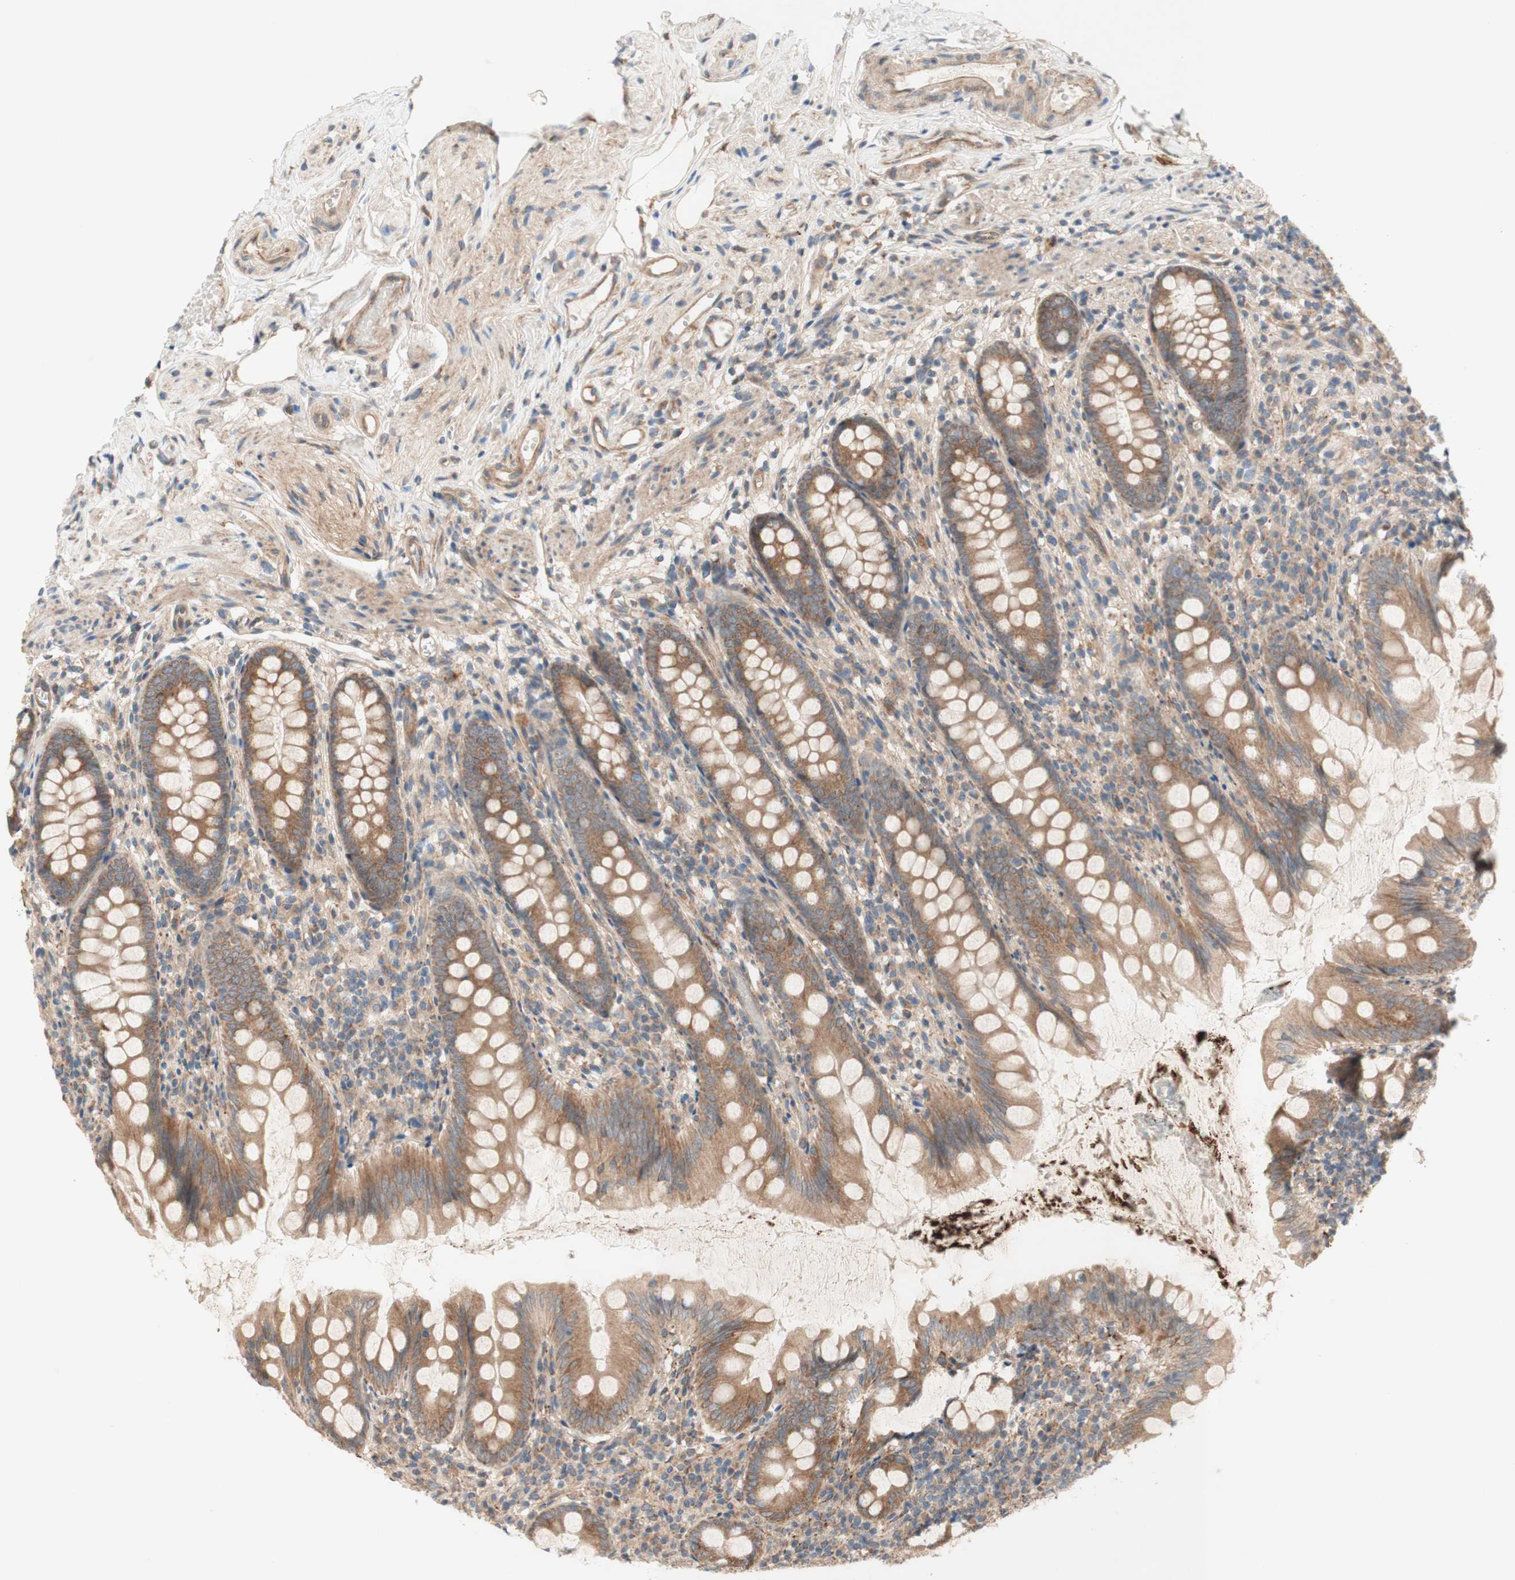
{"staining": {"intensity": "moderate", "quantity": ">75%", "location": "cytoplasmic/membranous"}, "tissue": "appendix", "cell_type": "Glandular cells", "image_type": "normal", "snomed": [{"axis": "morphology", "description": "Normal tissue, NOS"}, {"axis": "topography", "description": "Appendix"}], "caption": "Immunohistochemistry (IHC) (DAB (3,3'-diaminobenzidine)) staining of normal appendix reveals moderate cytoplasmic/membranous protein staining in about >75% of glandular cells.", "gene": "SOCS2", "patient": {"sex": "female", "age": 77}}